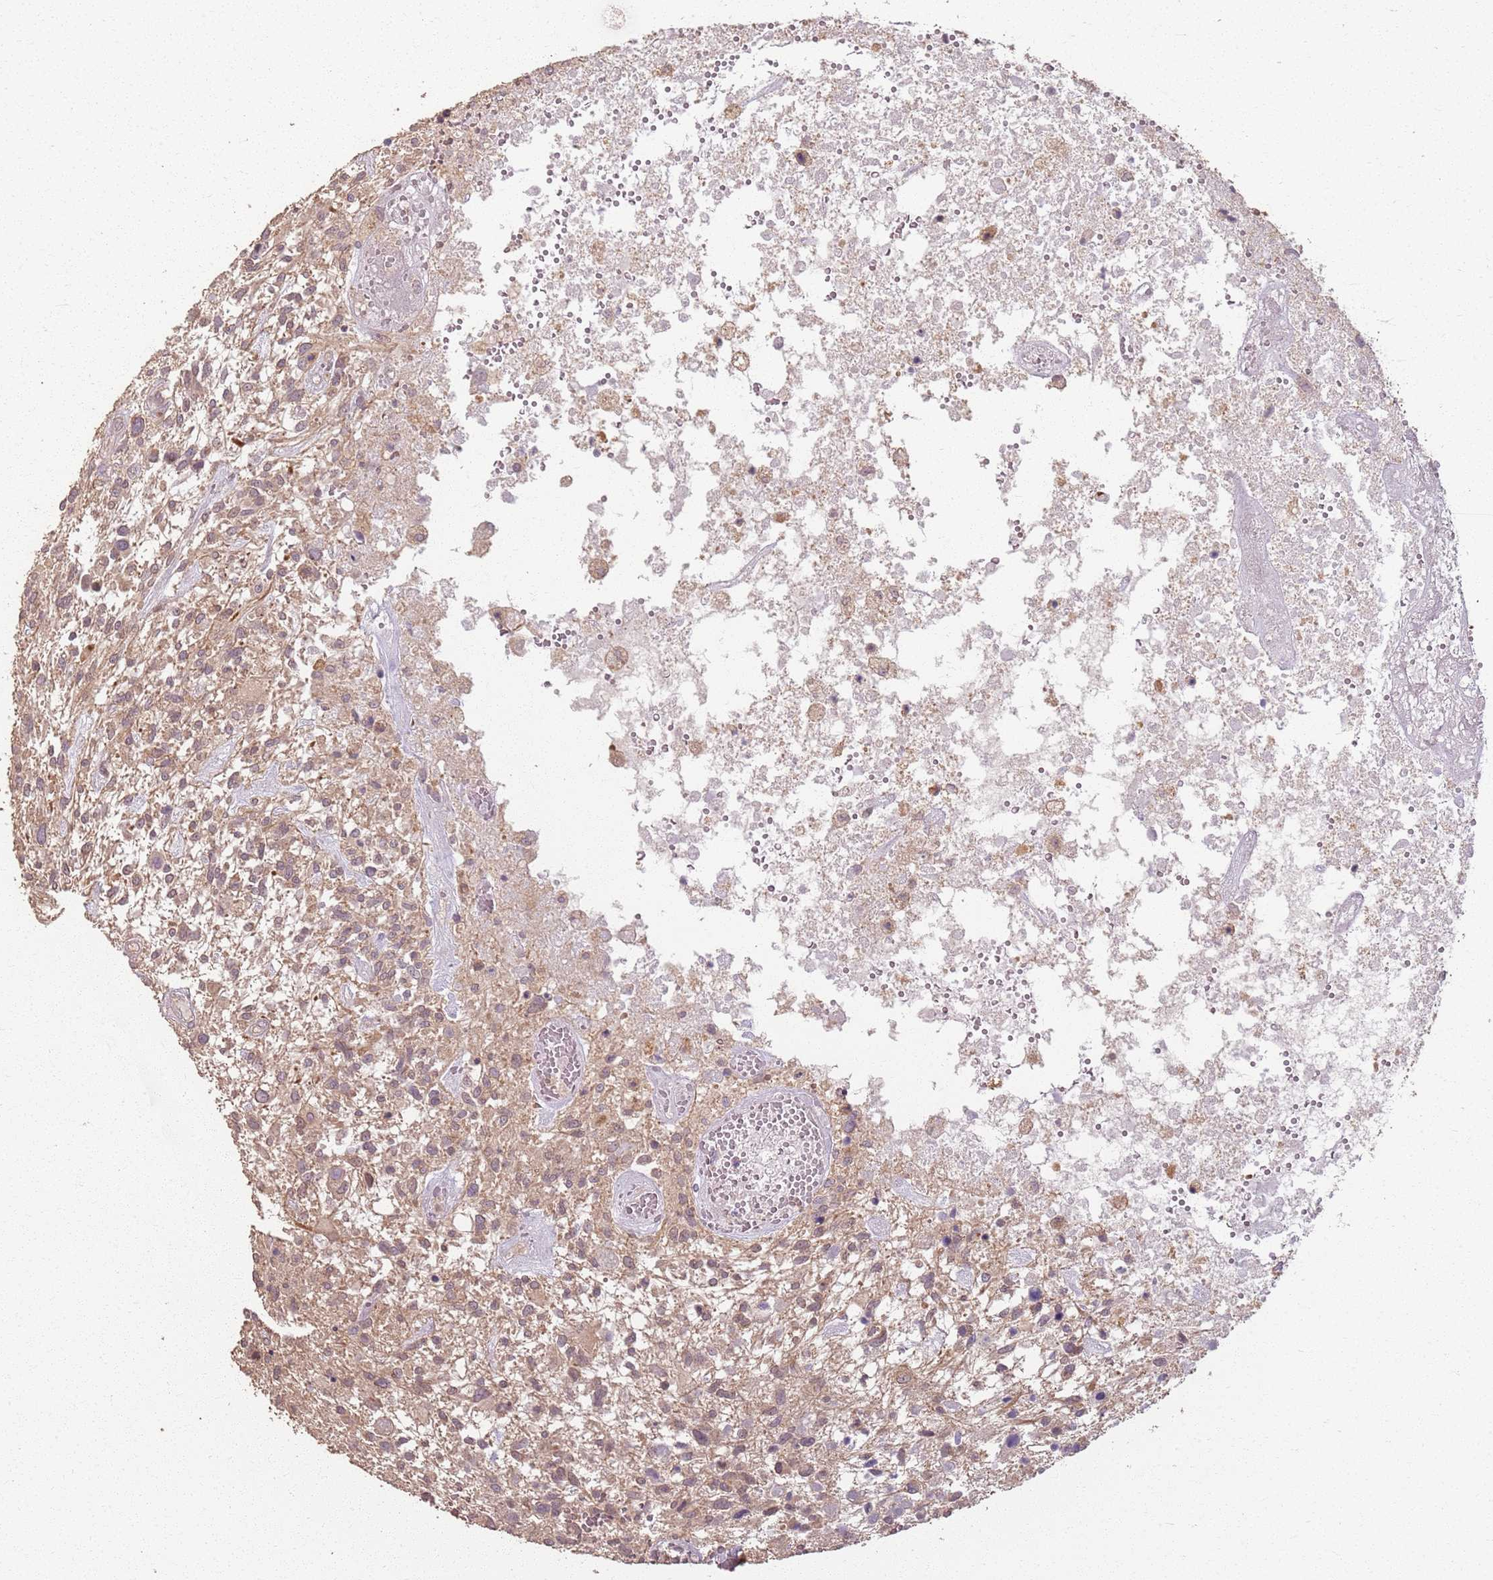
{"staining": {"intensity": "weak", "quantity": "<25%", "location": "cytoplasmic/membranous"}, "tissue": "glioma", "cell_type": "Tumor cells", "image_type": "cancer", "snomed": [{"axis": "morphology", "description": "Glioma, malignant, High grade"}, {"axis": "topography", "description": "Brain"}], "caption": "Histopathology image shows no significant protein staining in tumor cells of glioma.", "gene": "CCDC168", "patient": {"sex": "male", "age": 47}}